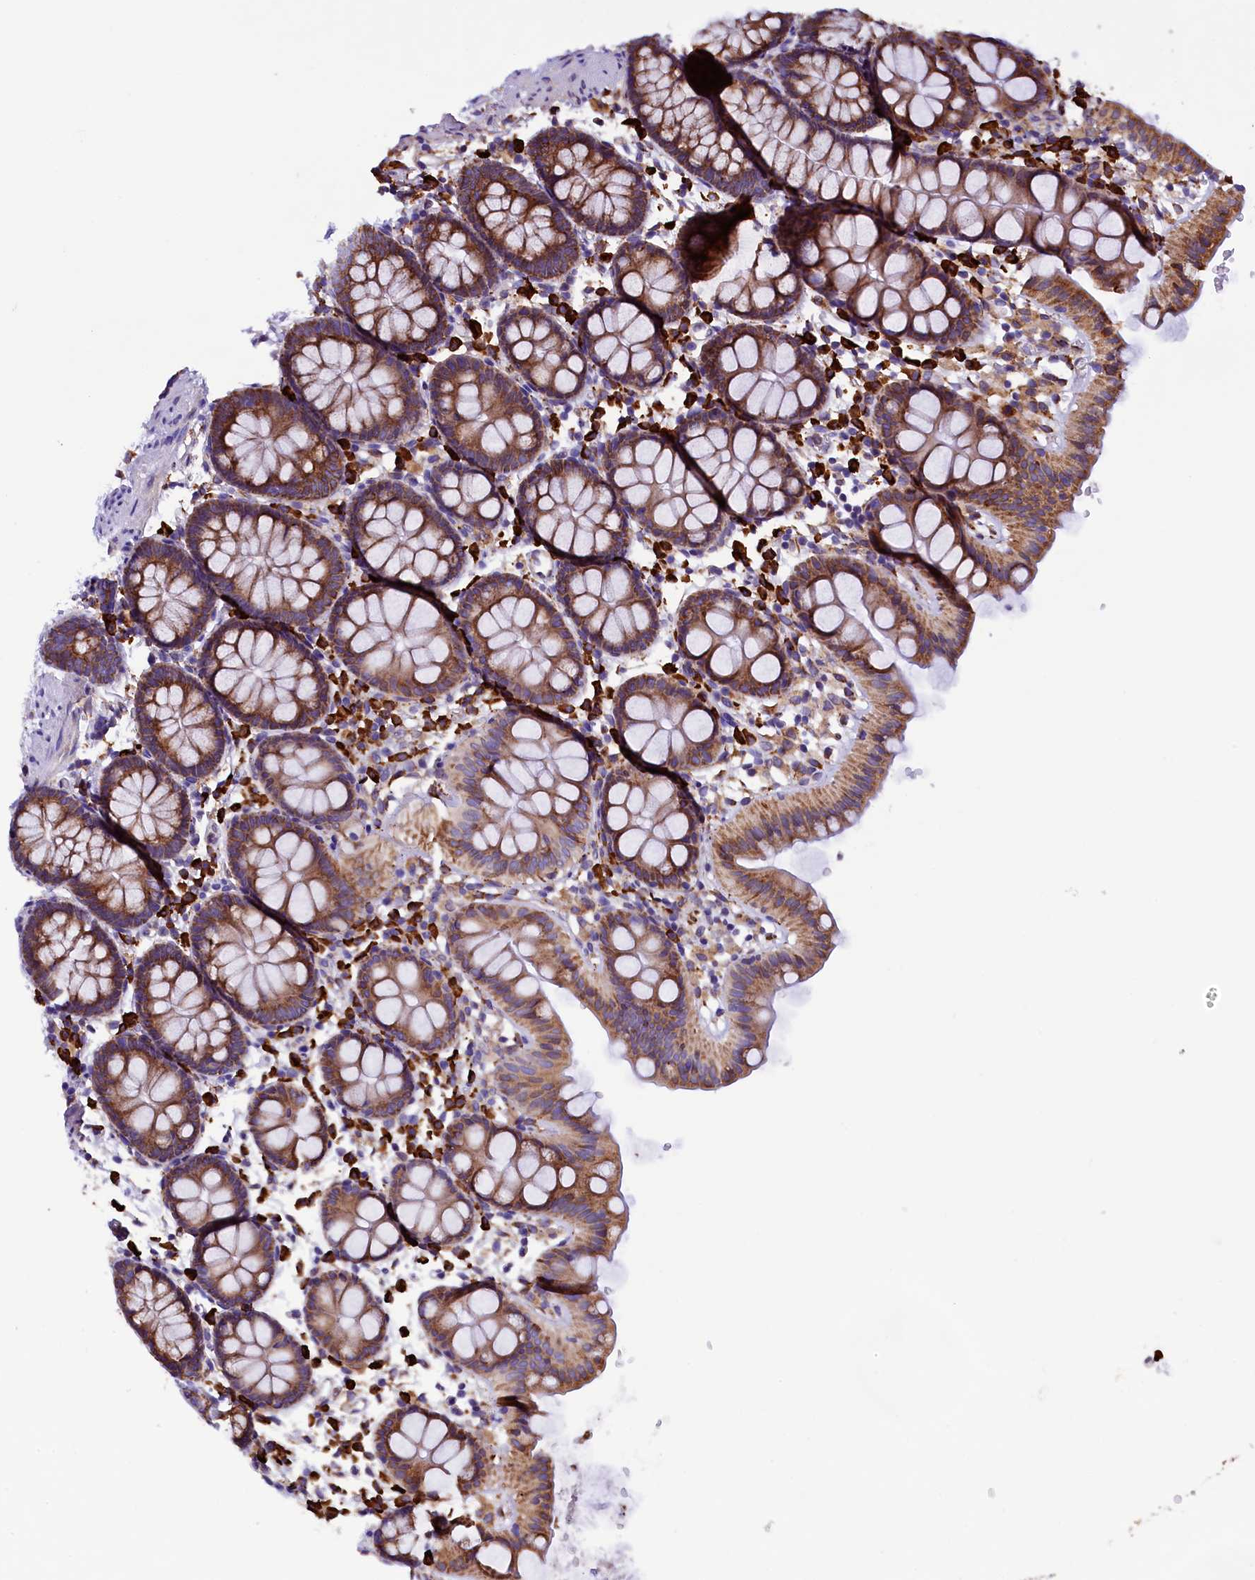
{"staining": {"intensity": "moderate", "quantity": ">75%", "location": "cytoplasmic/membranous"}, "tissue": "colon", "cell_type": "Endothelial cells", "image_type": "normal", "snomed": [{"axis": "morphology", "description": "Normal tissue, NOS"}, {"axis": "topography", "description": "Colon"}], "caption": "A medium amount of moderate cytoplasmic/membranous positivity is seen in about >75% of endothelial cells in unremarkable colon.", "gene": "CAPS2", "patient": {"sex": "male", "age": 75}}